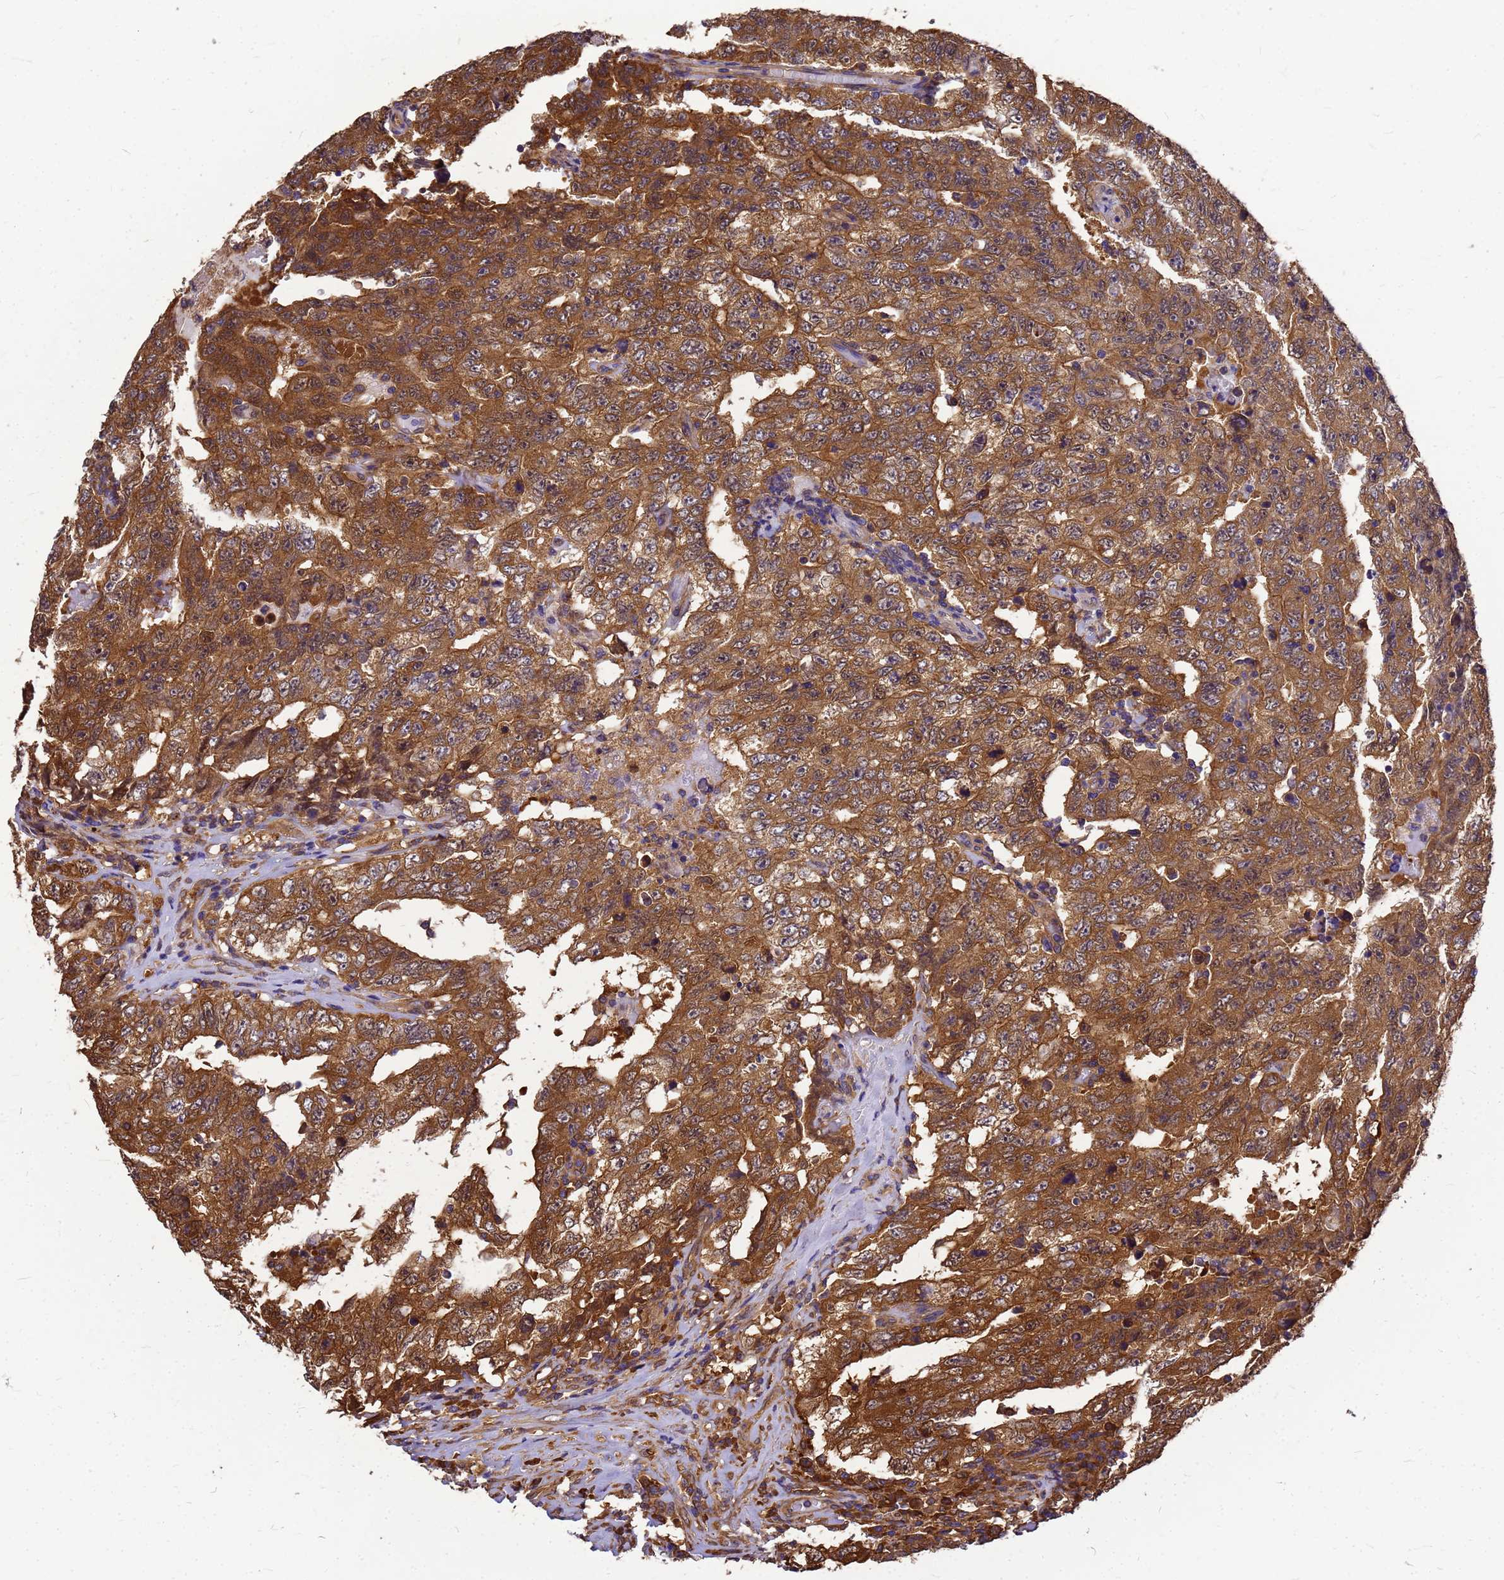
{"staining": {"intensity": "moderate", "quantity": ">75%", "location": "cytoplasmic/membranous"}, "tissue": "testis cancer", "cell_type": "Tumor cells", "image_type": "cancer", "snomed": [{"axis": "morphology", "description": "Carcinoma, Embryonal, NOS"}, {"axis": "topography", "description": "Testis"}], "caption": "A brown stain labels moderate cytoplasmic/membranous expression of a protein in testis embryonal carcinoma tumor cells.", "gene": "GID4", "patient": {"sex": "male", "age": 26}}